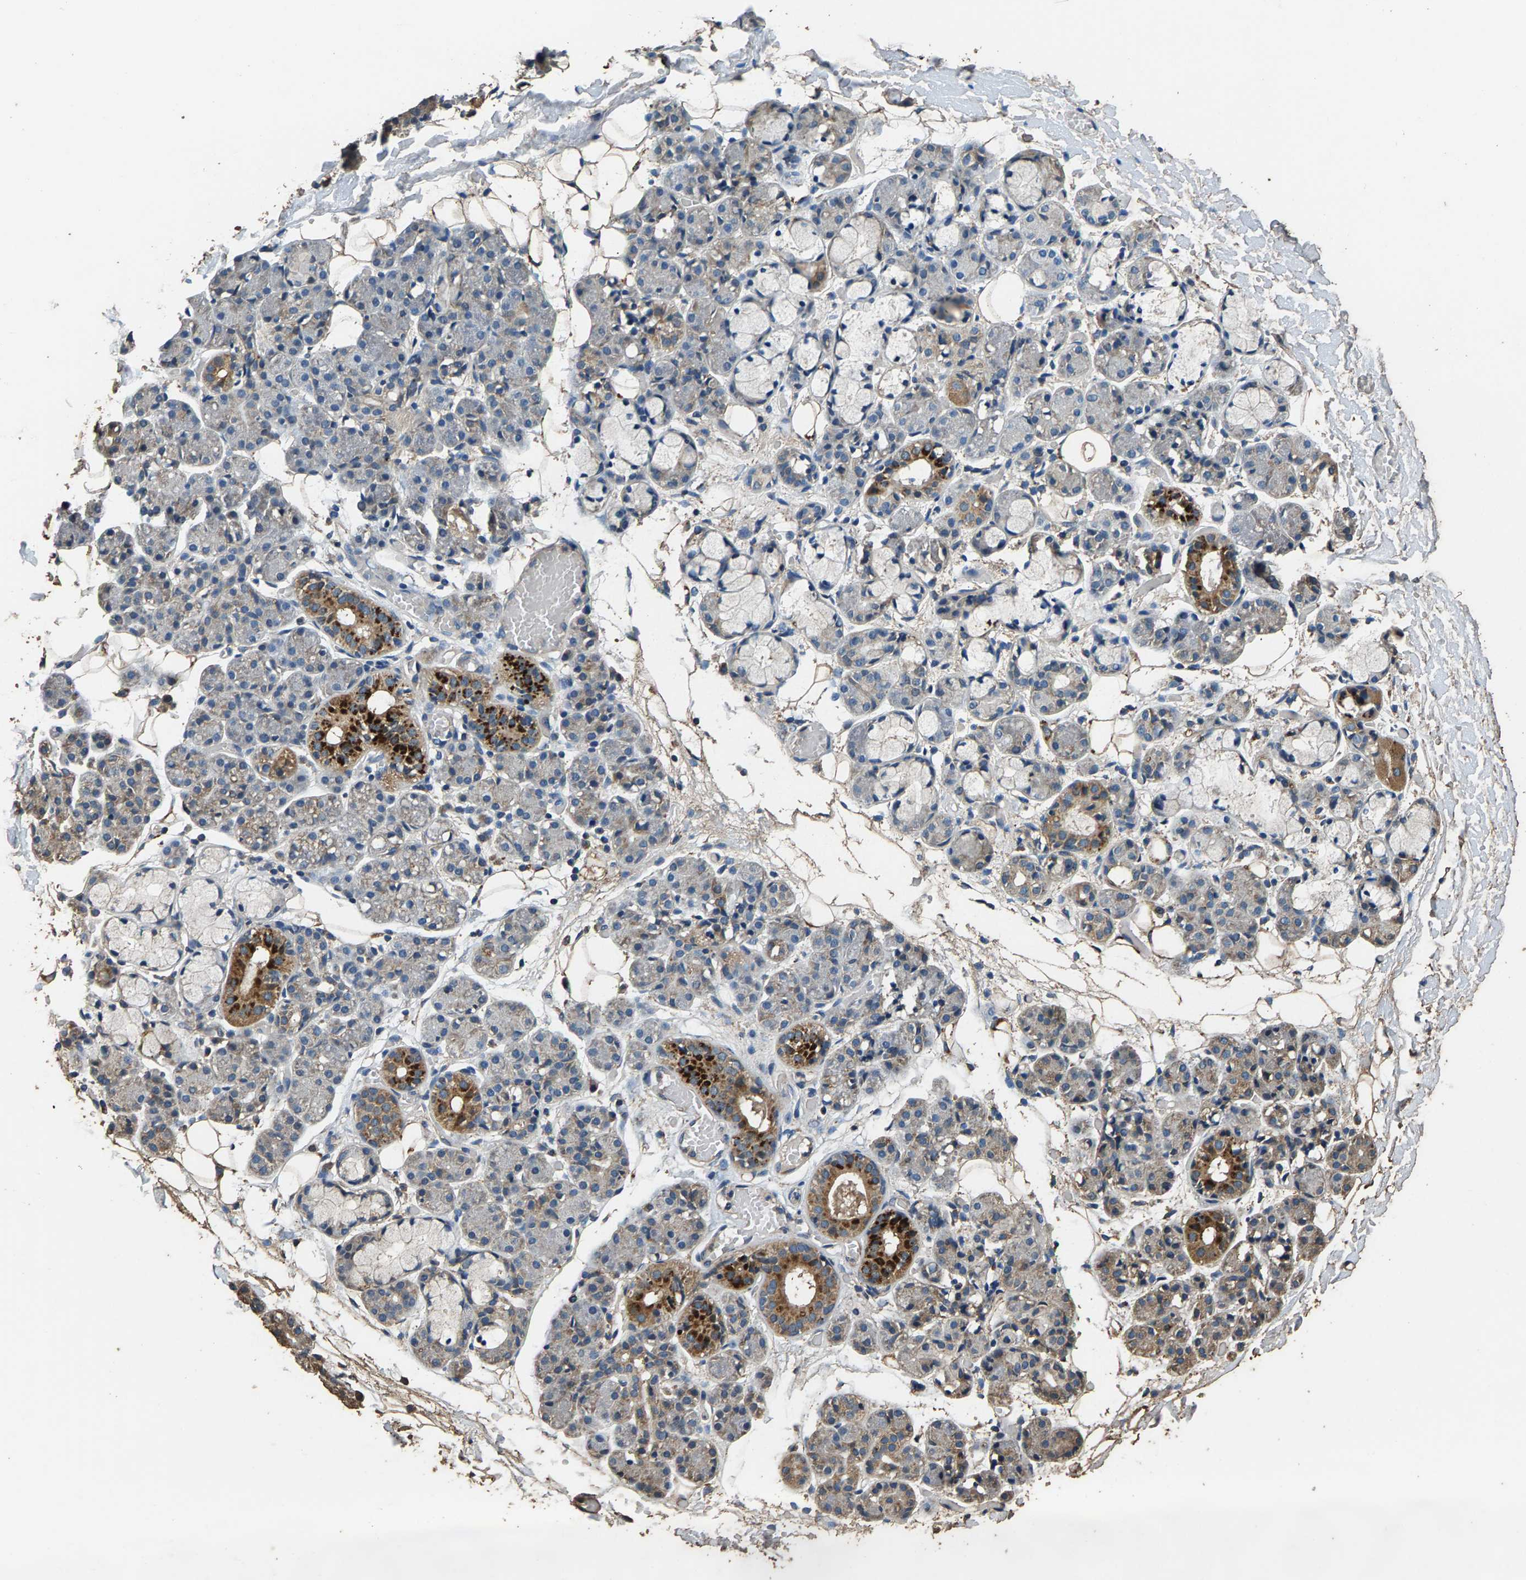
{"staining": {"intensity": "strong", "quantity": "<25%", "location": "cytoplasmic/membranous"}, "tissue": "salivary gland", "cell_type": "Glandular cells", "image_type": "normal", "snomed": [{"axis": "morphology", "description": "Normal tissue, NOS"}, {"axis": "topography", "description": "Salivary gland"}], "caption": "This is a micrograph of immunohistochemistry staining of normal salivary gland, which shows strong staining in the cytoplasmic/membranous of glandular cells.", "gene": "MRPL27", "patient": {"sex": "male", "age": 63}}